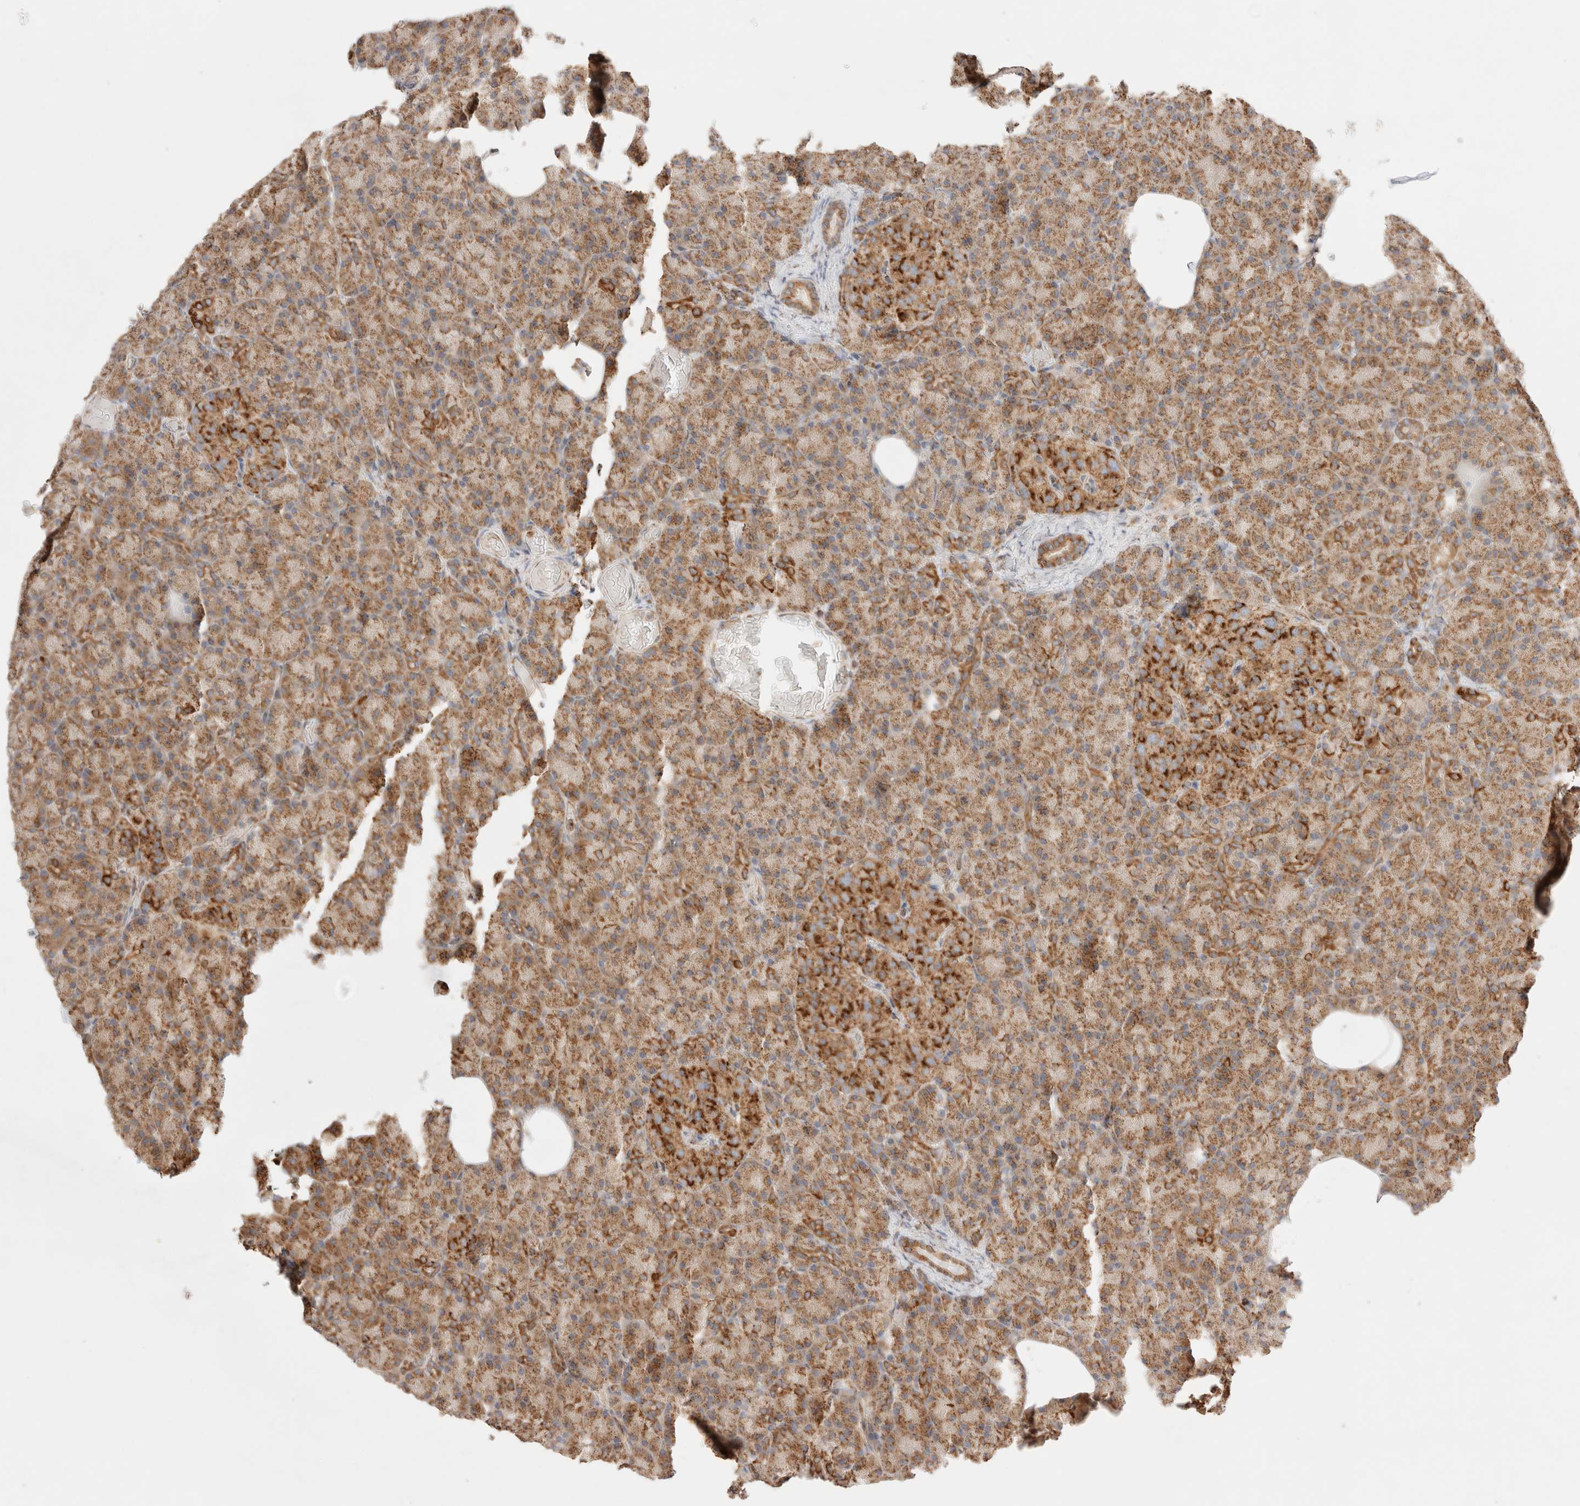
{"staining": {"intensity": "moderate", "quantity": ">75%", "location": "cytoplasmic/membranous"}, "tissue": "pancreas", "cell_type": "Exocrine glandular cells", "image_type": "normal", "snomed": [{"axis": "morphology", "description": "Normal tissue, NOS"}, {"axis": "topography", "description": "Pancreas"}], "caption": "Pancreas stained for a protein (brown) displays moderate cytoplasmic/membranous positive staining in approximately >75% of exocrine glandular cells.", "gene": "TMPPE", "patient": {"sex": "female", "age": 43}}